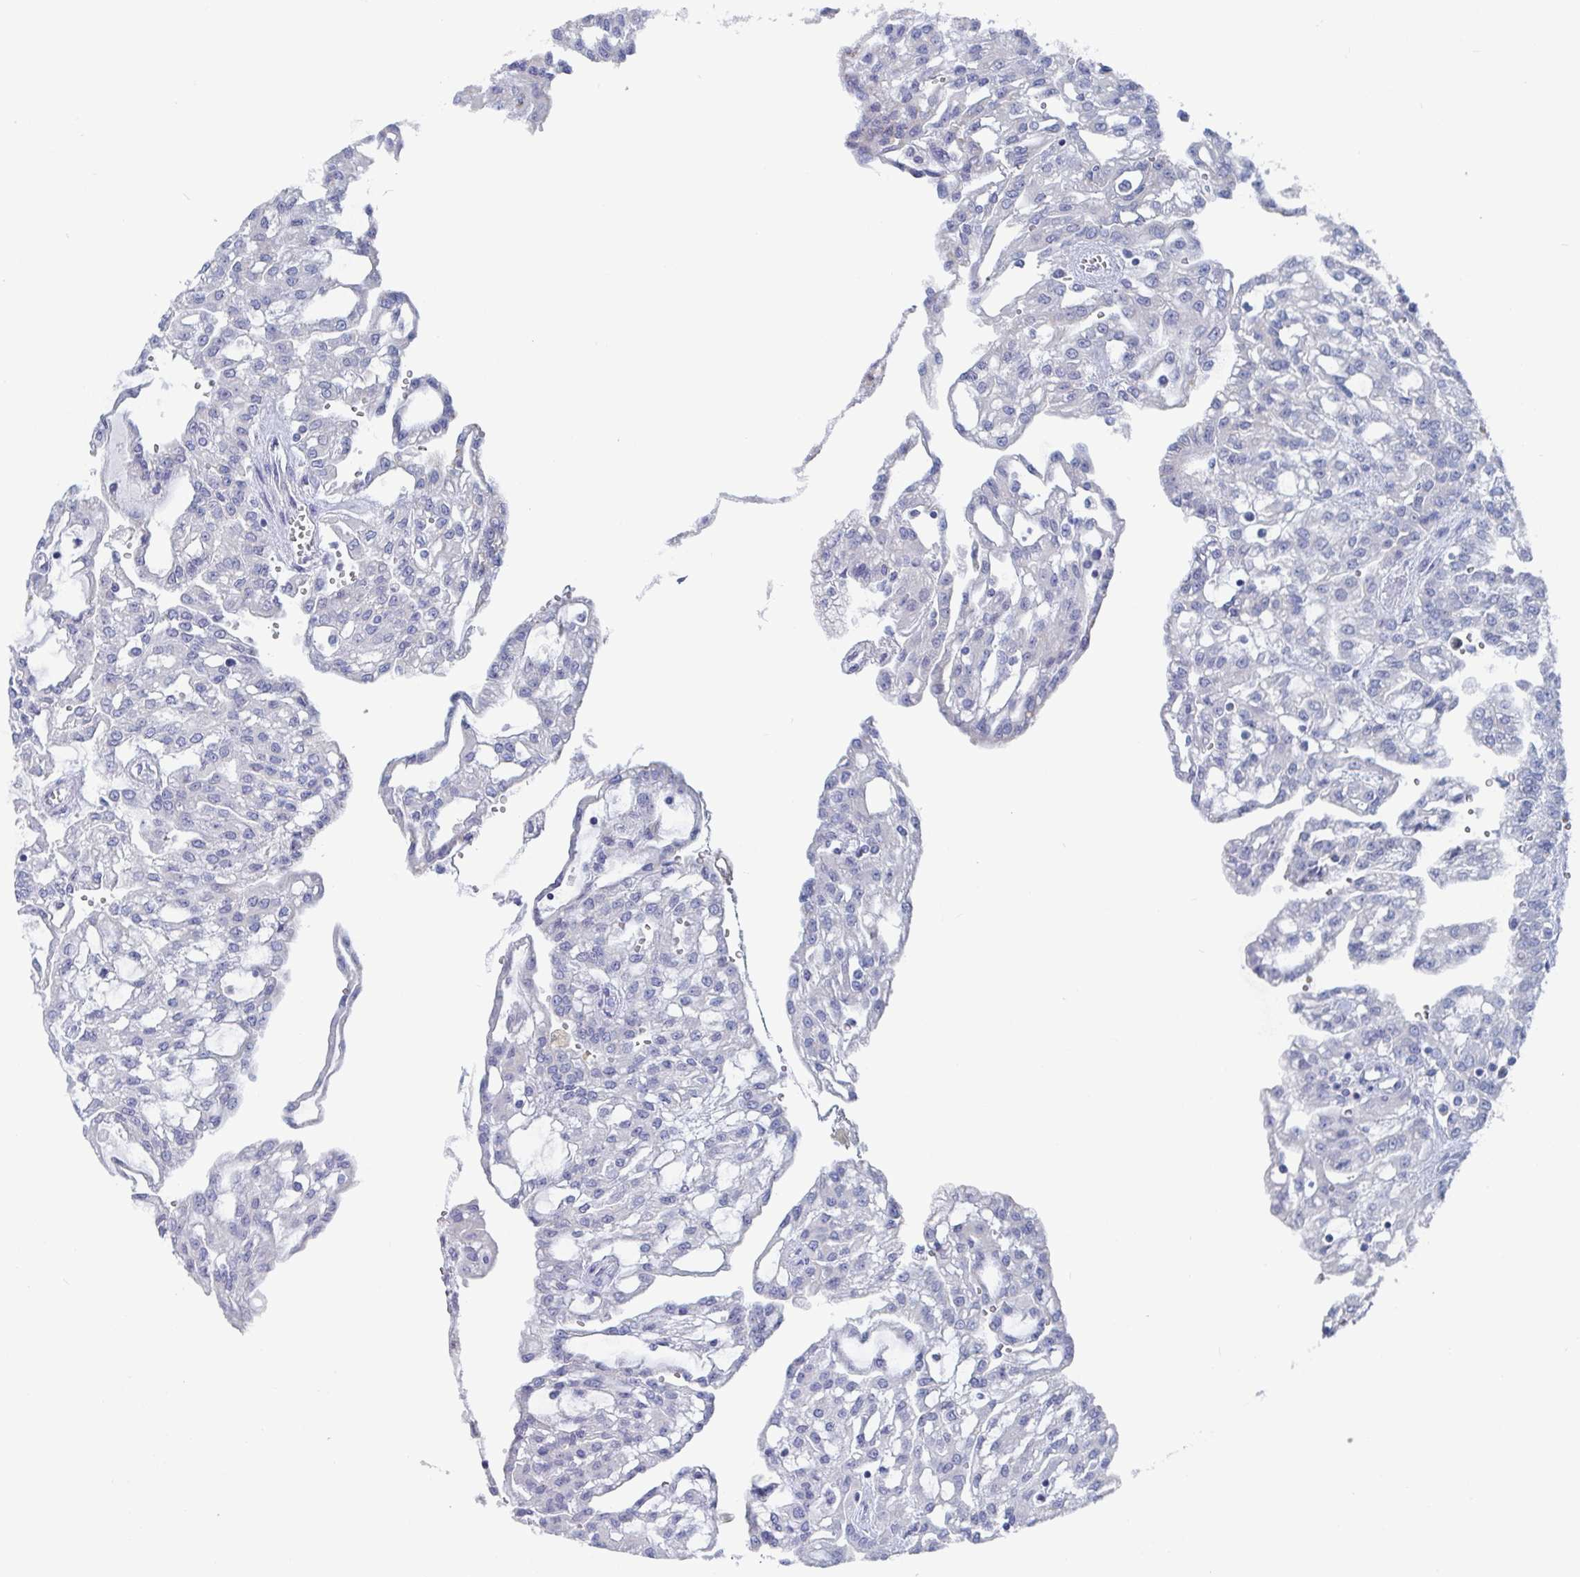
{"staining": {"intensity": "negative", "quantity": "none", "location": "none"}, "tissue": "renal cancer", "cell_type": "Tumor cells", "image_type": "cancer", "snomed": [{"axis": "morphology", "description": "Adenocarcinoma, NOS"}, {"axis": "topography", "description": "Kidney"}], "caption": "The photomicrograph reveals no significant positivity in tumor cells of renal adenocarcinoma.", "gene": "NT5C3B", "patient": {"sex": "male", "age": 63}}